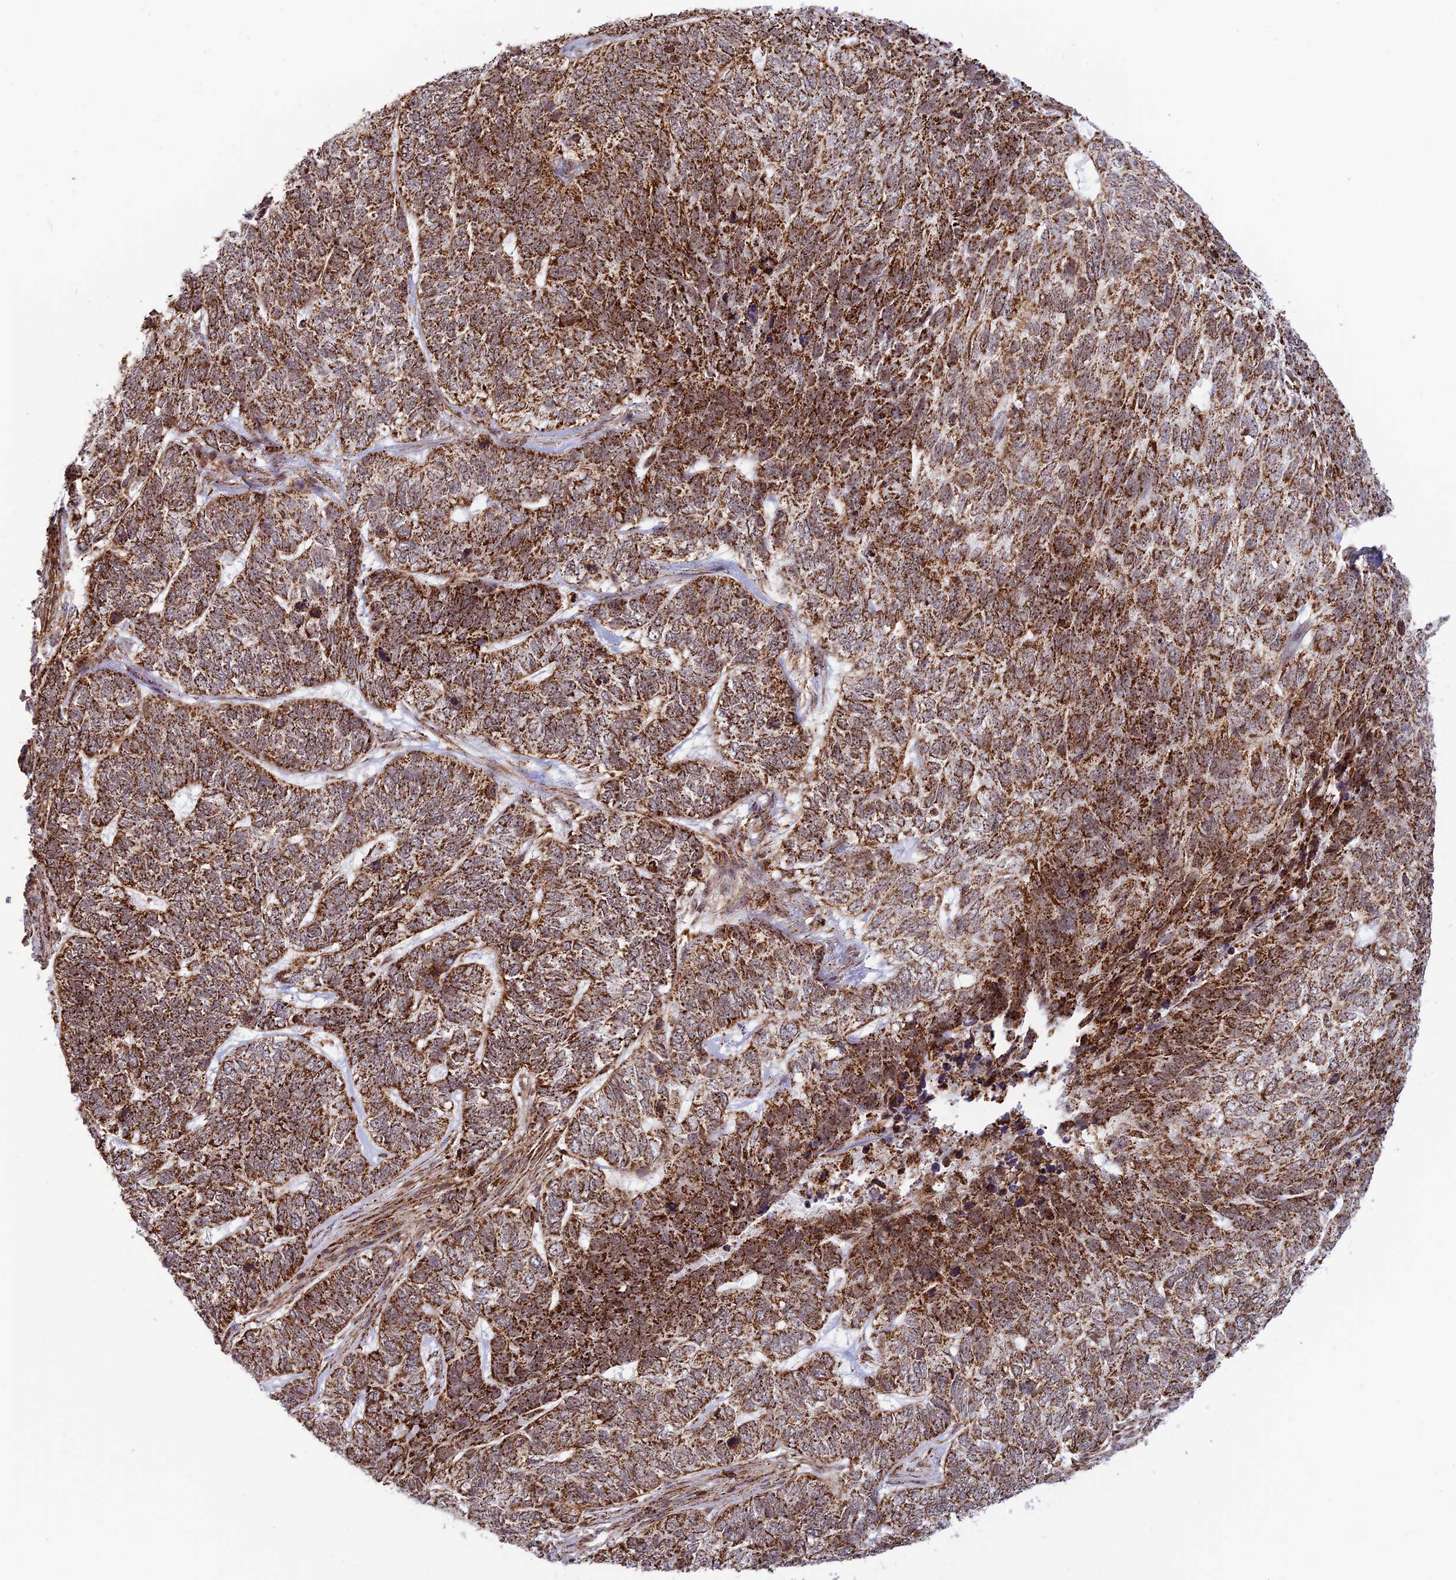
{"staining": {"intensity": "strong", "quantity": ">75%", "location": "cytoplasmic/membranous"}, "tissue": "skin cancer", "cell_type": "Tumor cells", "image_type": "cancer", "snomed": [{"axis": "morphology", "description": "Basal cell carcinoma"}, {"axis": "topography", "description": "Skin"}], "caption": "Brown immunohistochemical staining in human basal cell carcinoma (skin) exhibits strong cytoplasmic/membranous expression in approximately >75% of tumor cells.", "gene": "POLR1G", "patient": {"sex": "female", "age": 65}}